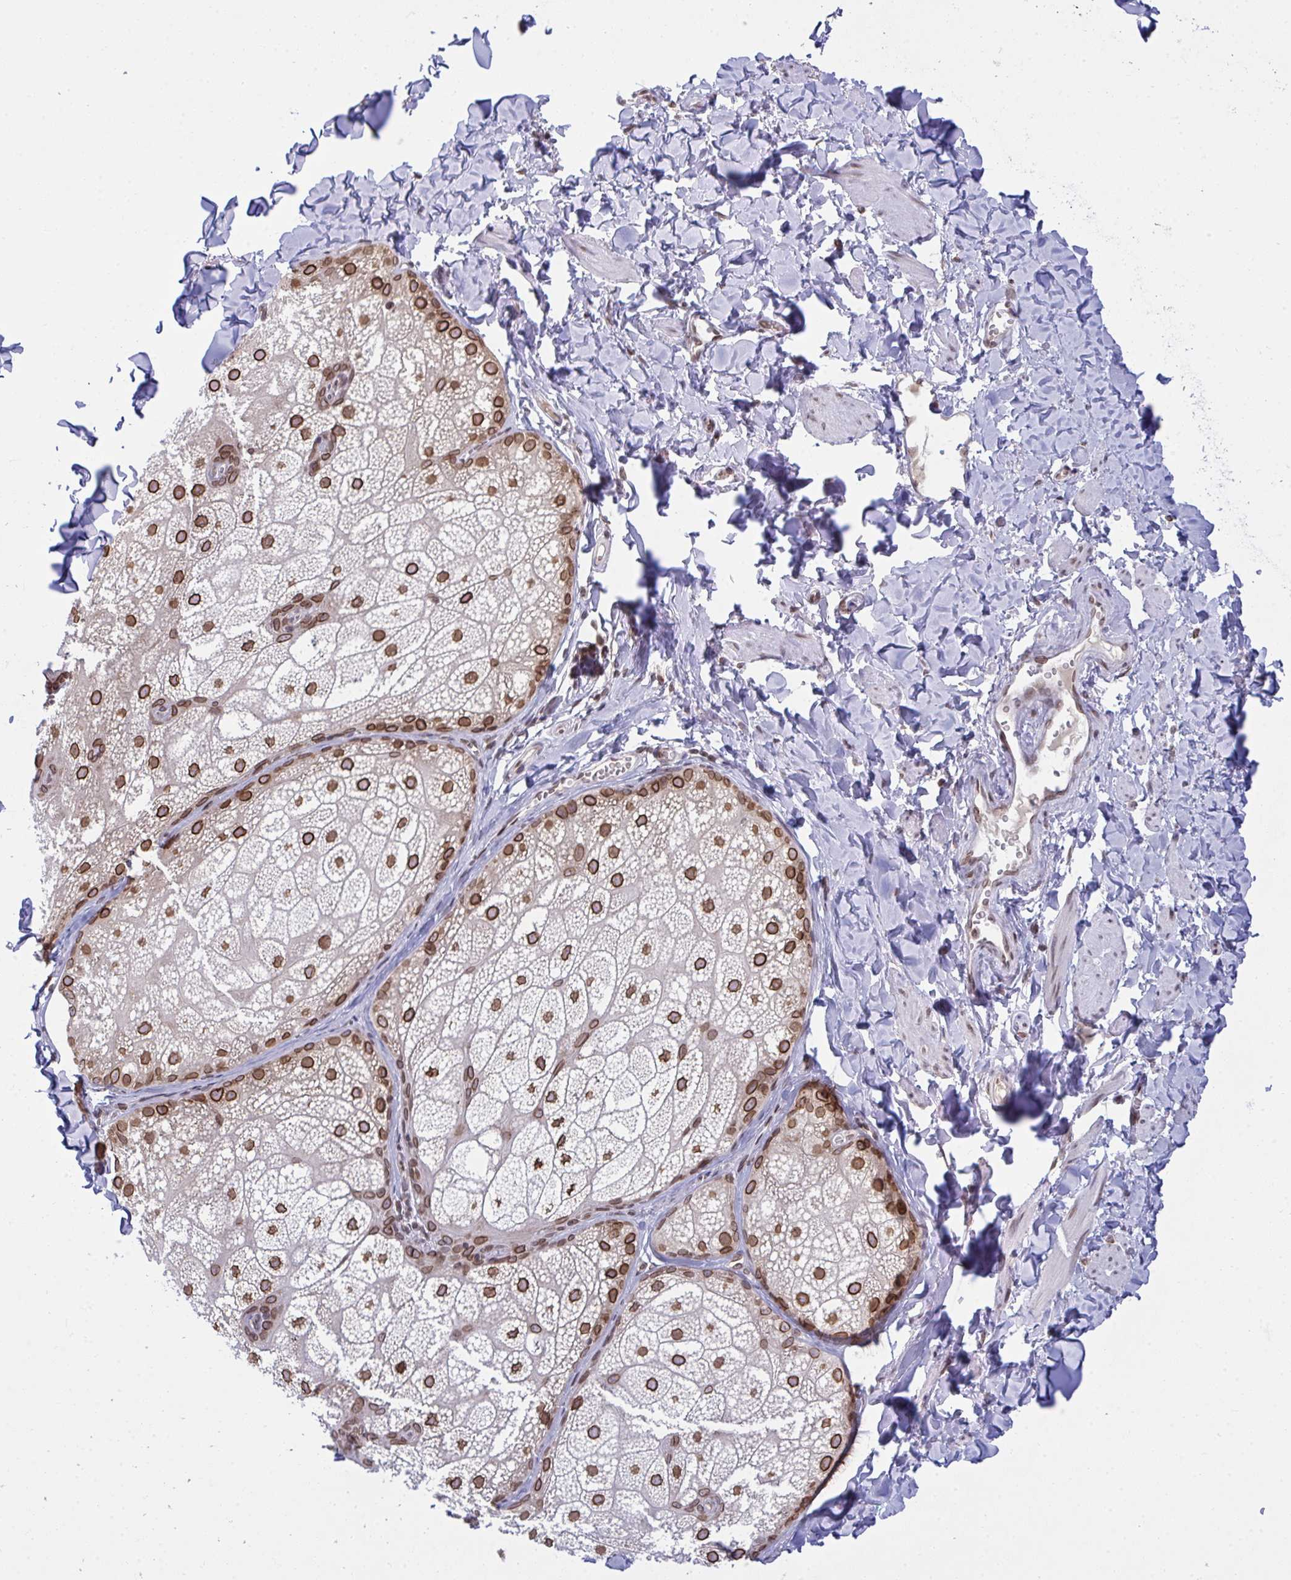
{"staining": {"intensity": "strong", "quantity": ">75%", "location": "cytoplasmic/membranous,nuclear"}, "tissue": "skin", "cell_type": "Epidermal cells", "image_type": "normal", "snomed": [{"axis": "morphology", "description": "Normal tissue, NOS"}, {"axis": "topography", "description": "Vulva"}, {"axis": "topography", "description": "Peripheral nerve tissue"}], "caption": "Strong cytoplasmic/membranous,nuclear expression for a protein is identified in approximately >75% of epidermal cells of unremarkable skin using IHC.", "gene": "RANBP2", "patient": {"sex": "female", "age": 66}}